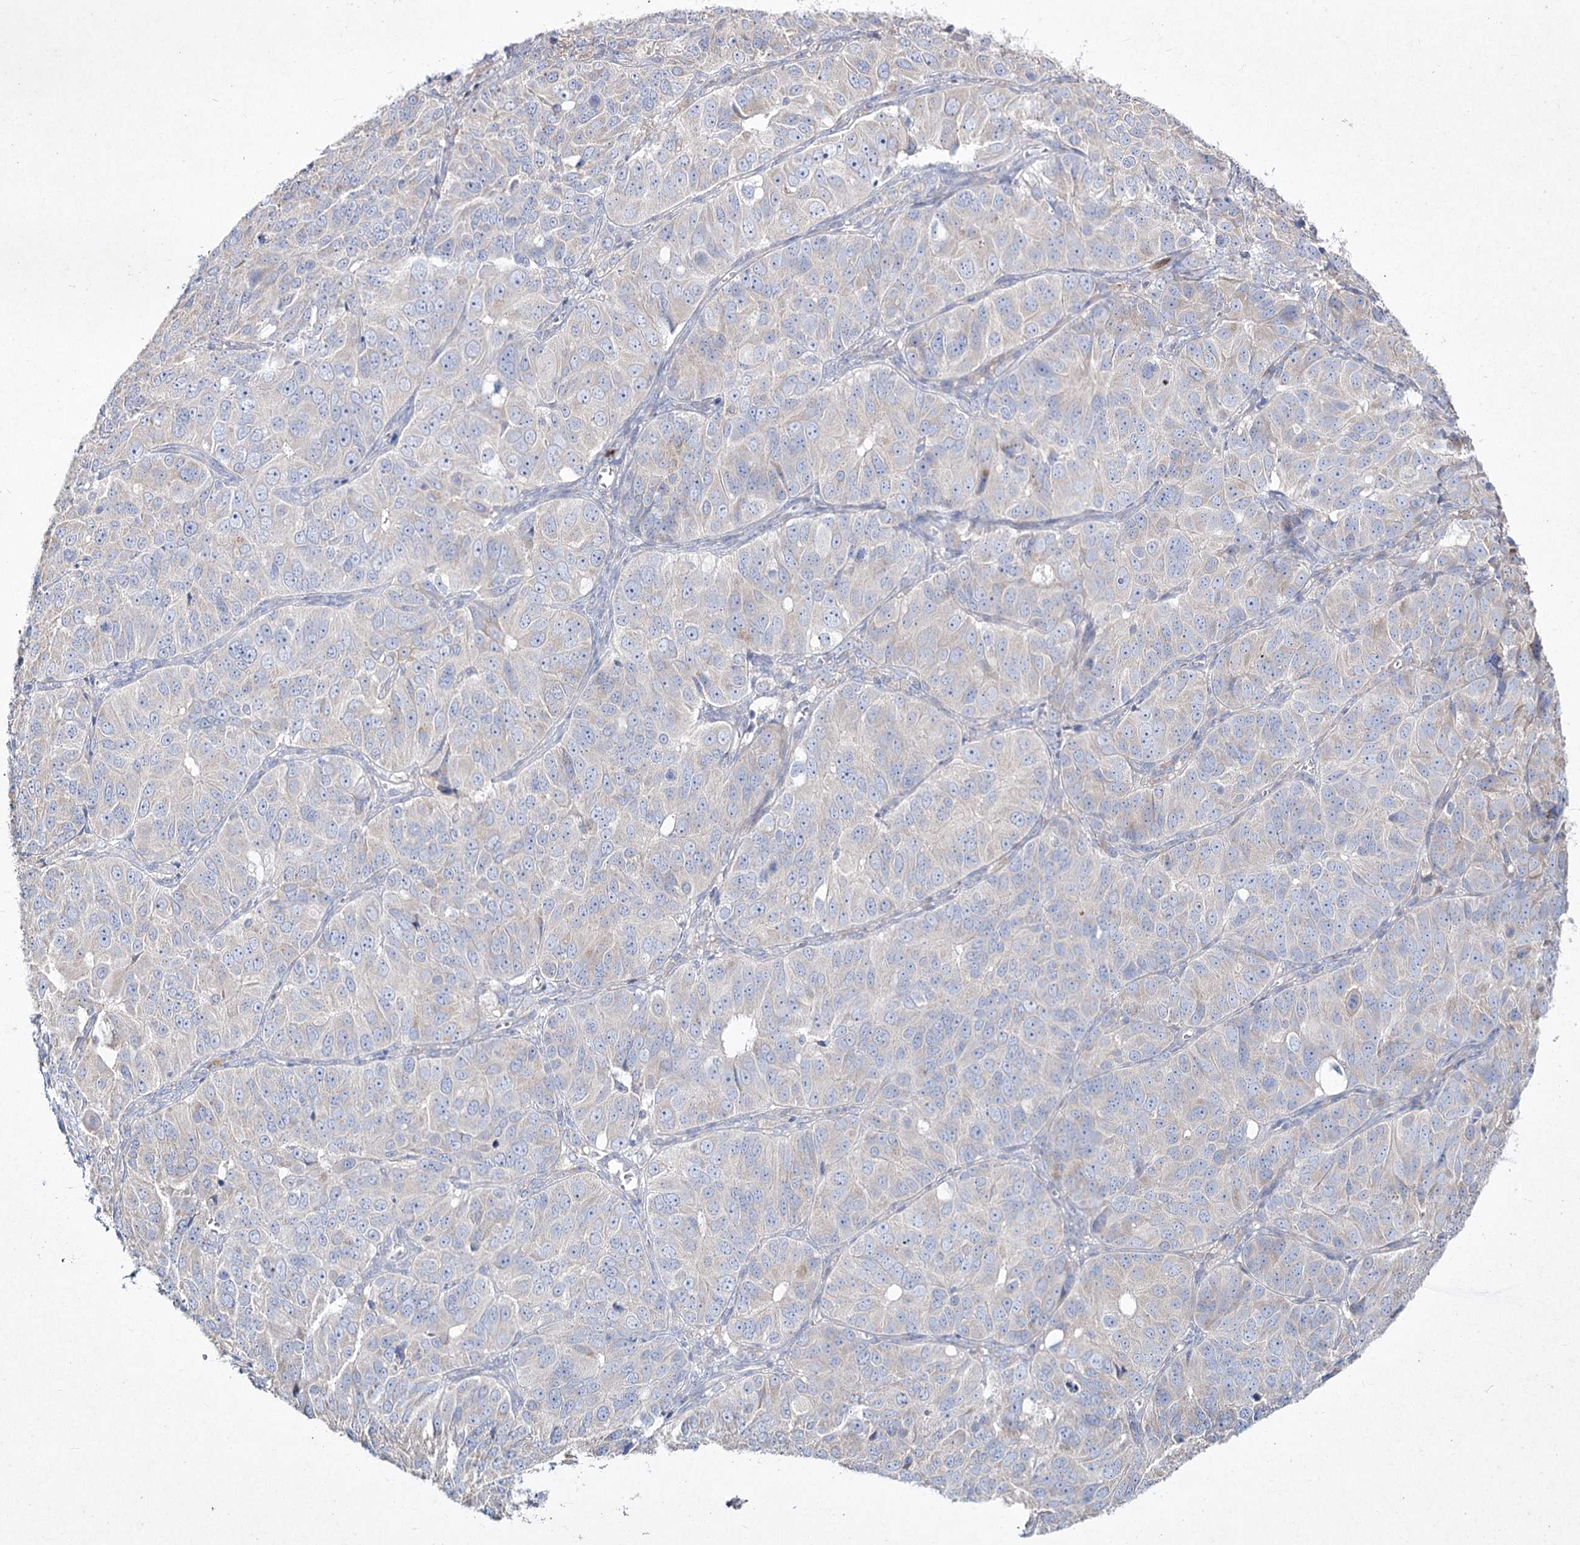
{"staining": {"intensity": "negative", "quantity": "none", "location": "none"}, "tissue": "ovarian cancer", "cell_type": "Tumor cells", "image_type": "cancer", "snomed": [{"axis": "morphology", "description": "Carcinoma, endometroid"}, {"axis": "topography", "description": "Ovary"}], "caption": "Ovarian cancer was stained to show a protein in brown. There is no significant expression in tumor cells.", "gene": "NIPAL4", "patient": {"sex": "female", "age": 51}}